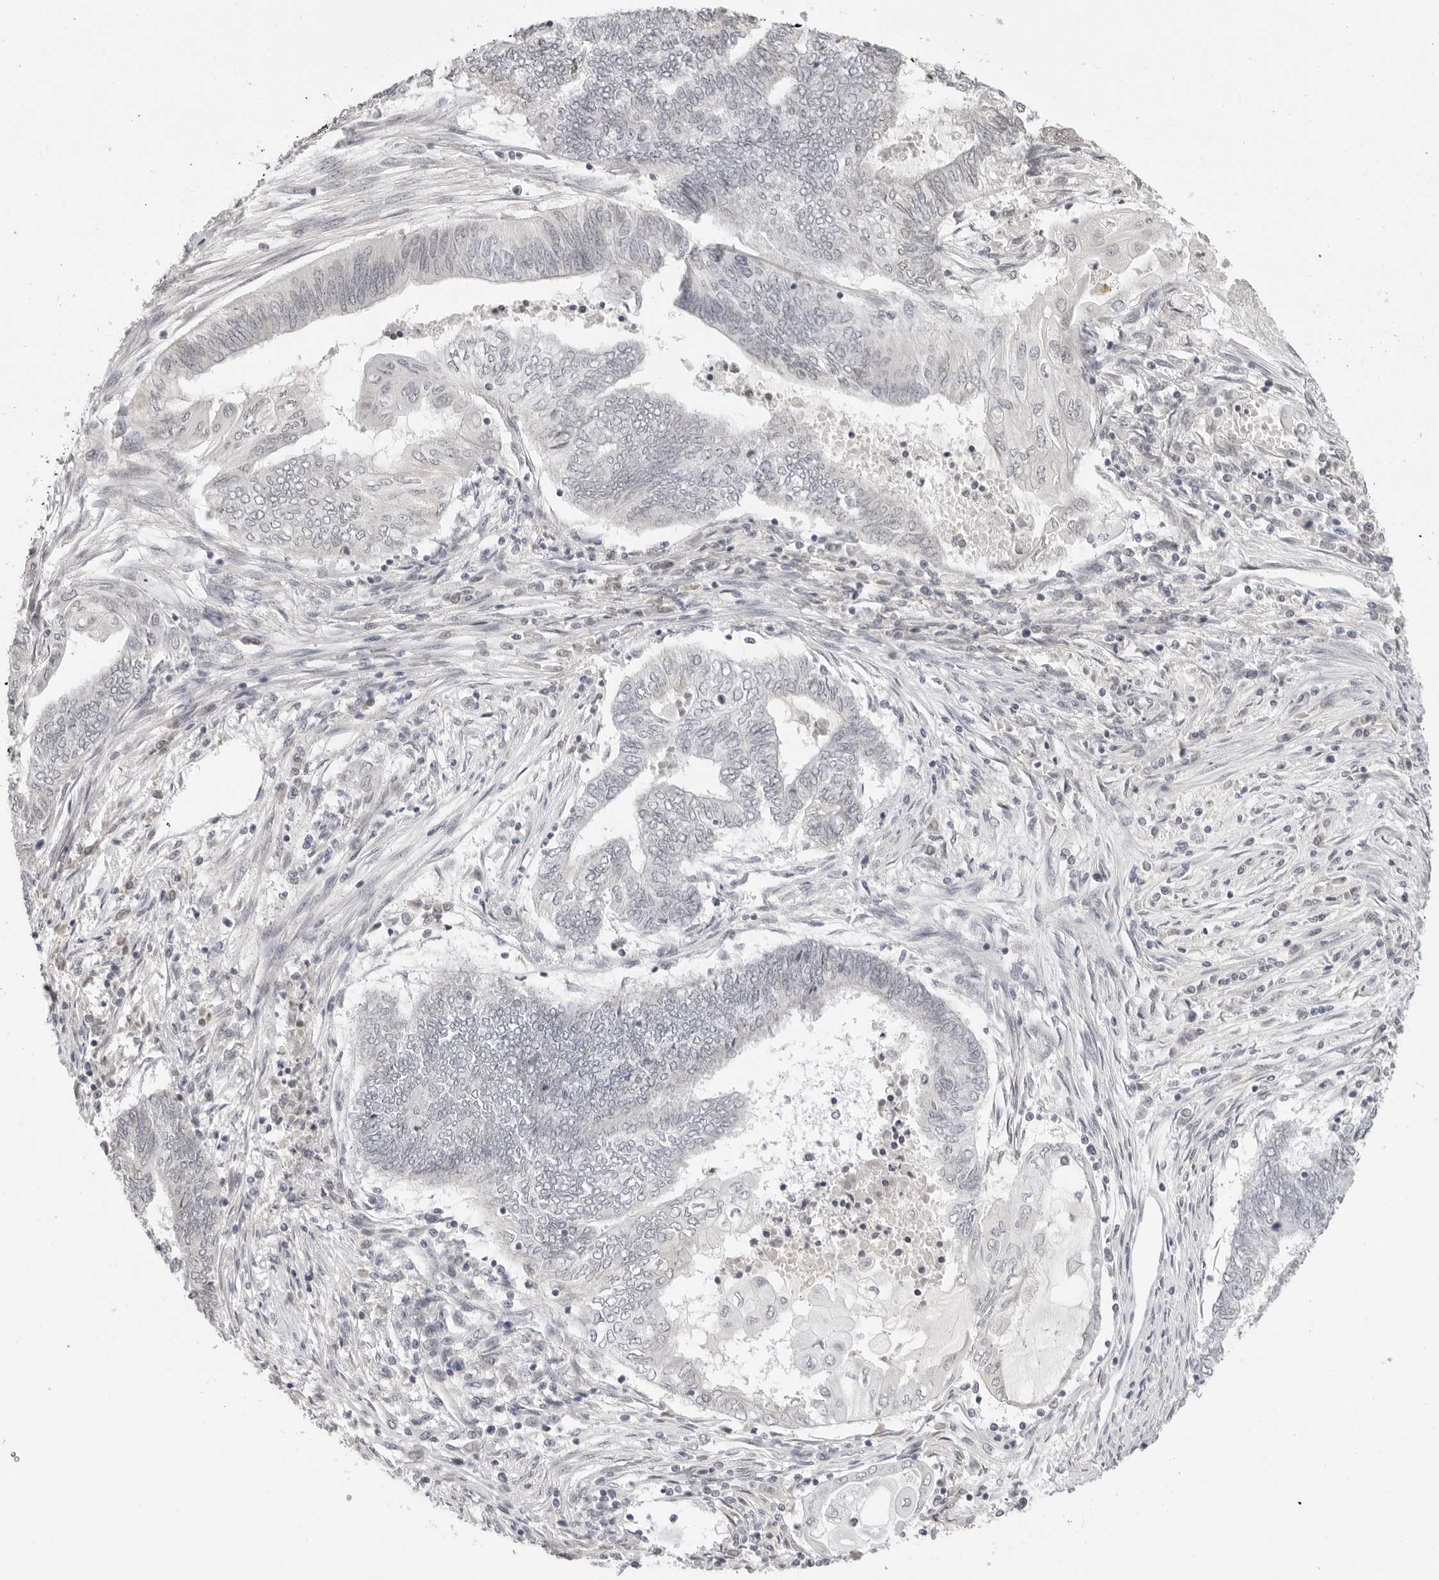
{"staining": {"intensity": "negative", "quantity": "none", "location": "none"}, "tissue": "endometrial cancer", "cell_type": "Tumor cells", "image_type": "cancer", "snomed": [{"axis": "morphology", "description": "Adenocarcinoma, NOS"}, {"axis": "topography", "description": "Uterus"}, {"axis": "topography", "description": "Endometrium"}], "caption": "High power microscopy photomicrograph of an immunohistochemistry (IHC) image of endometrial cancer, revealing no significant expression in tumor cells.", "gene": "MSH6", "patient": {"sex": "female", "age": 70}}